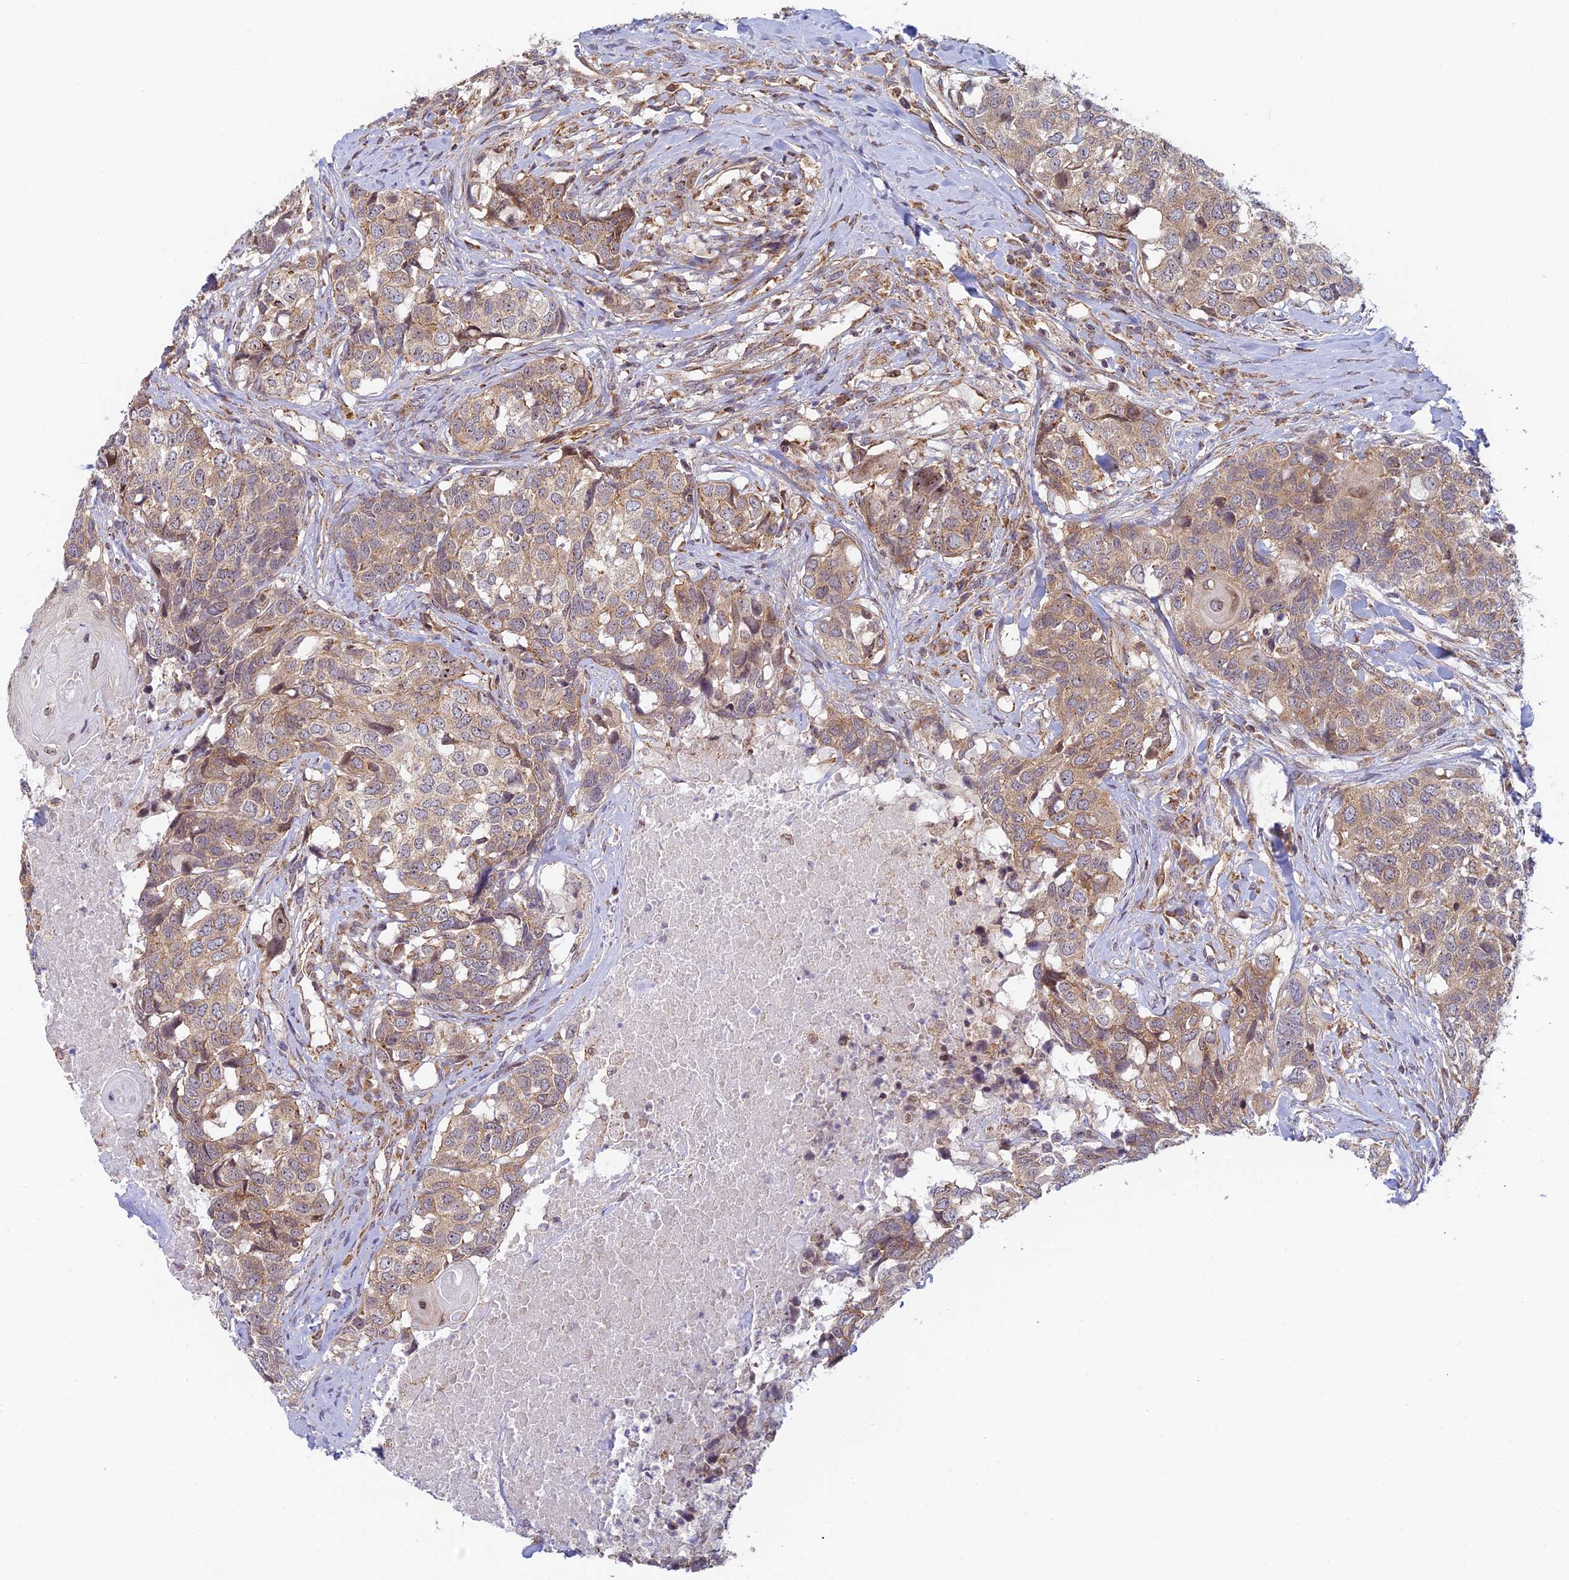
{"staining": {"intensity": "weak", "quantity": ">75%", "location": "cytoplasmic/membranous"}, "tissue": "head and neck cancer", "cell_type": "Tumor cells", "image_type": "cancer", "snomed": [{"axis": "morphology", "description": "Squamous cell carcinoma, NOS"}, {"axis": "topography", "description": "Head-Neck"}], "caption": "Protein staining of head and neck cancer tissue demonstrates weak cytoplasmic/membranous expression in about >75% of tumor cells.", "gene": "HOOK2", "patient": {"sex": "male", "age": 66}}